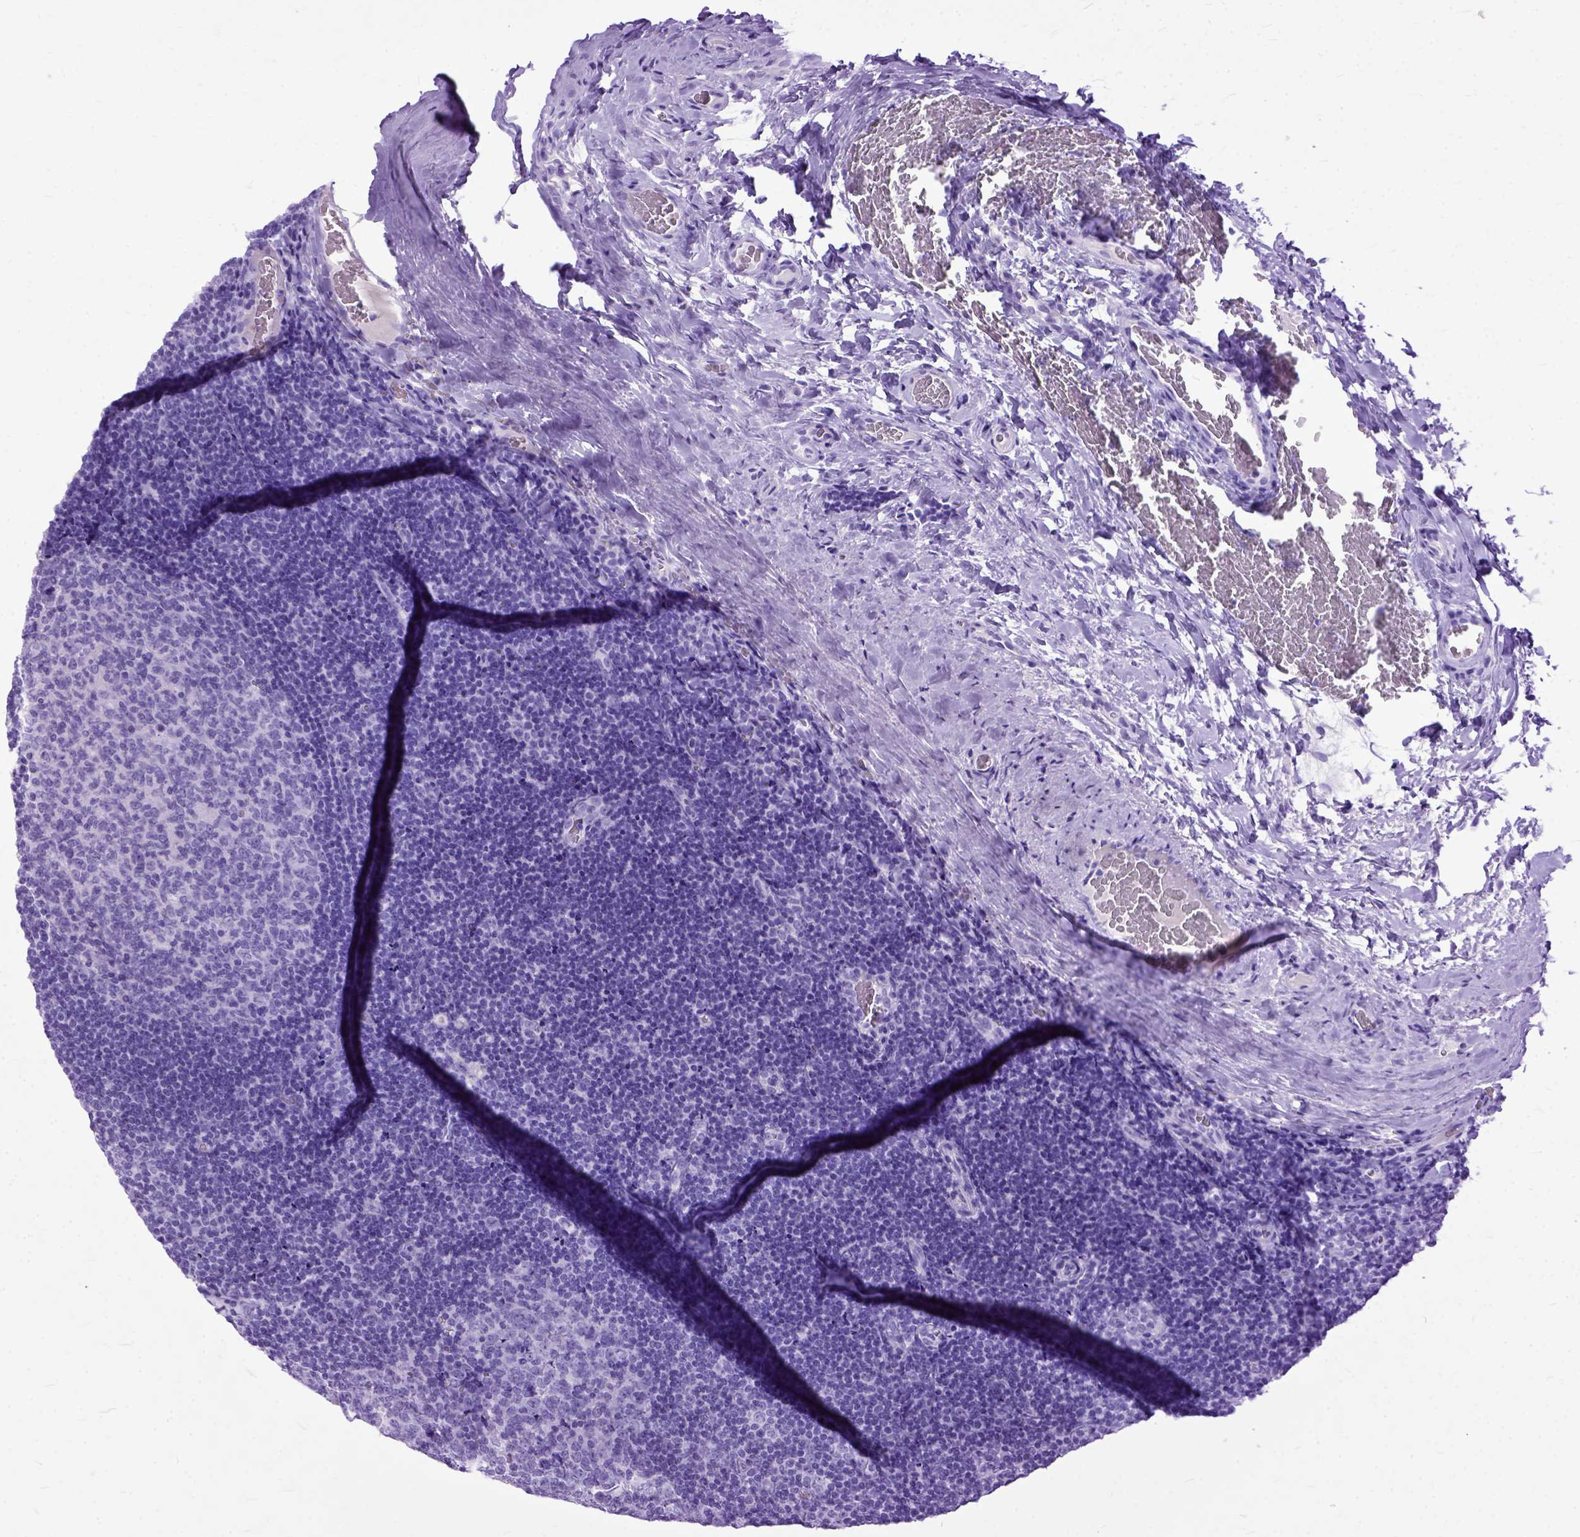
{"staining": {"intensity": "negative", "quantity": "none", "location": "none"}, "tissue": "tonsil", "cell_type": "Germinal center cells", "image_type": "normal", "snomed": [{"axis": "morphology", "description": "Normal tissue, NOS"}, {"axis": "morphology", "description": "Inflammation, NOS"}, {"axis": "topography", "description": "Tonsil"}], "caption": "Human tonsil stained for a protein using immunohistochemistry (IHC) reveals no staining in germinal center cells.", "gene": "GNGT1", "patient": {"sex": "female", "age": 31}}